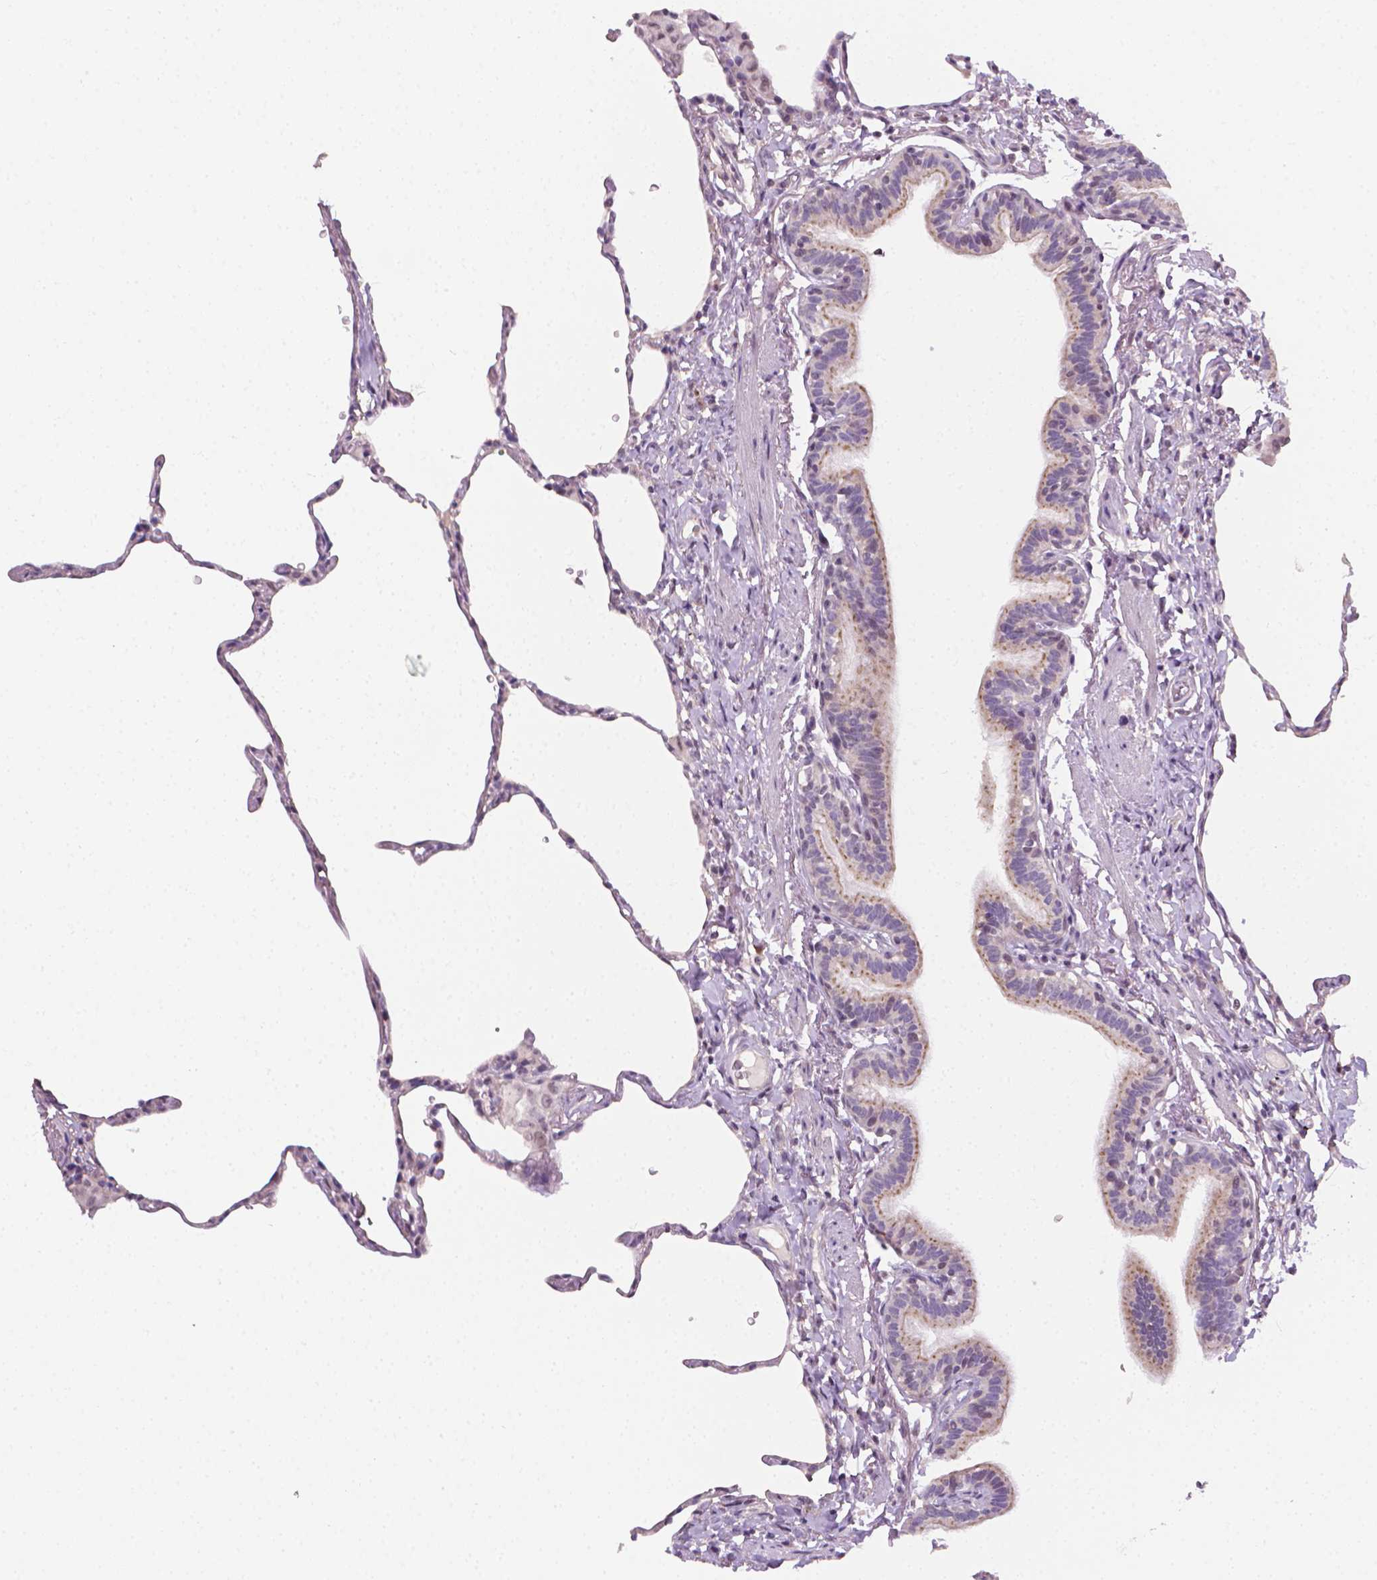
{"staining": {"intensity": "negative", "quantity": "none", "location": "none"}, "tissue": "lung", "cell_type": "Alveolar cells", "image_type": "normal", "snomed": [{"axis": "morphology", "description": "Normal tissue, NOS"}, {"axis": "topography", "description": "Lung"}], "caption": "DAB immunohistochemical staining of unremarkable human lung exhibits no significant positivity in alveolar cells.", "gene": "NCAN", "patient": {"sex": "female", "age": 57}}